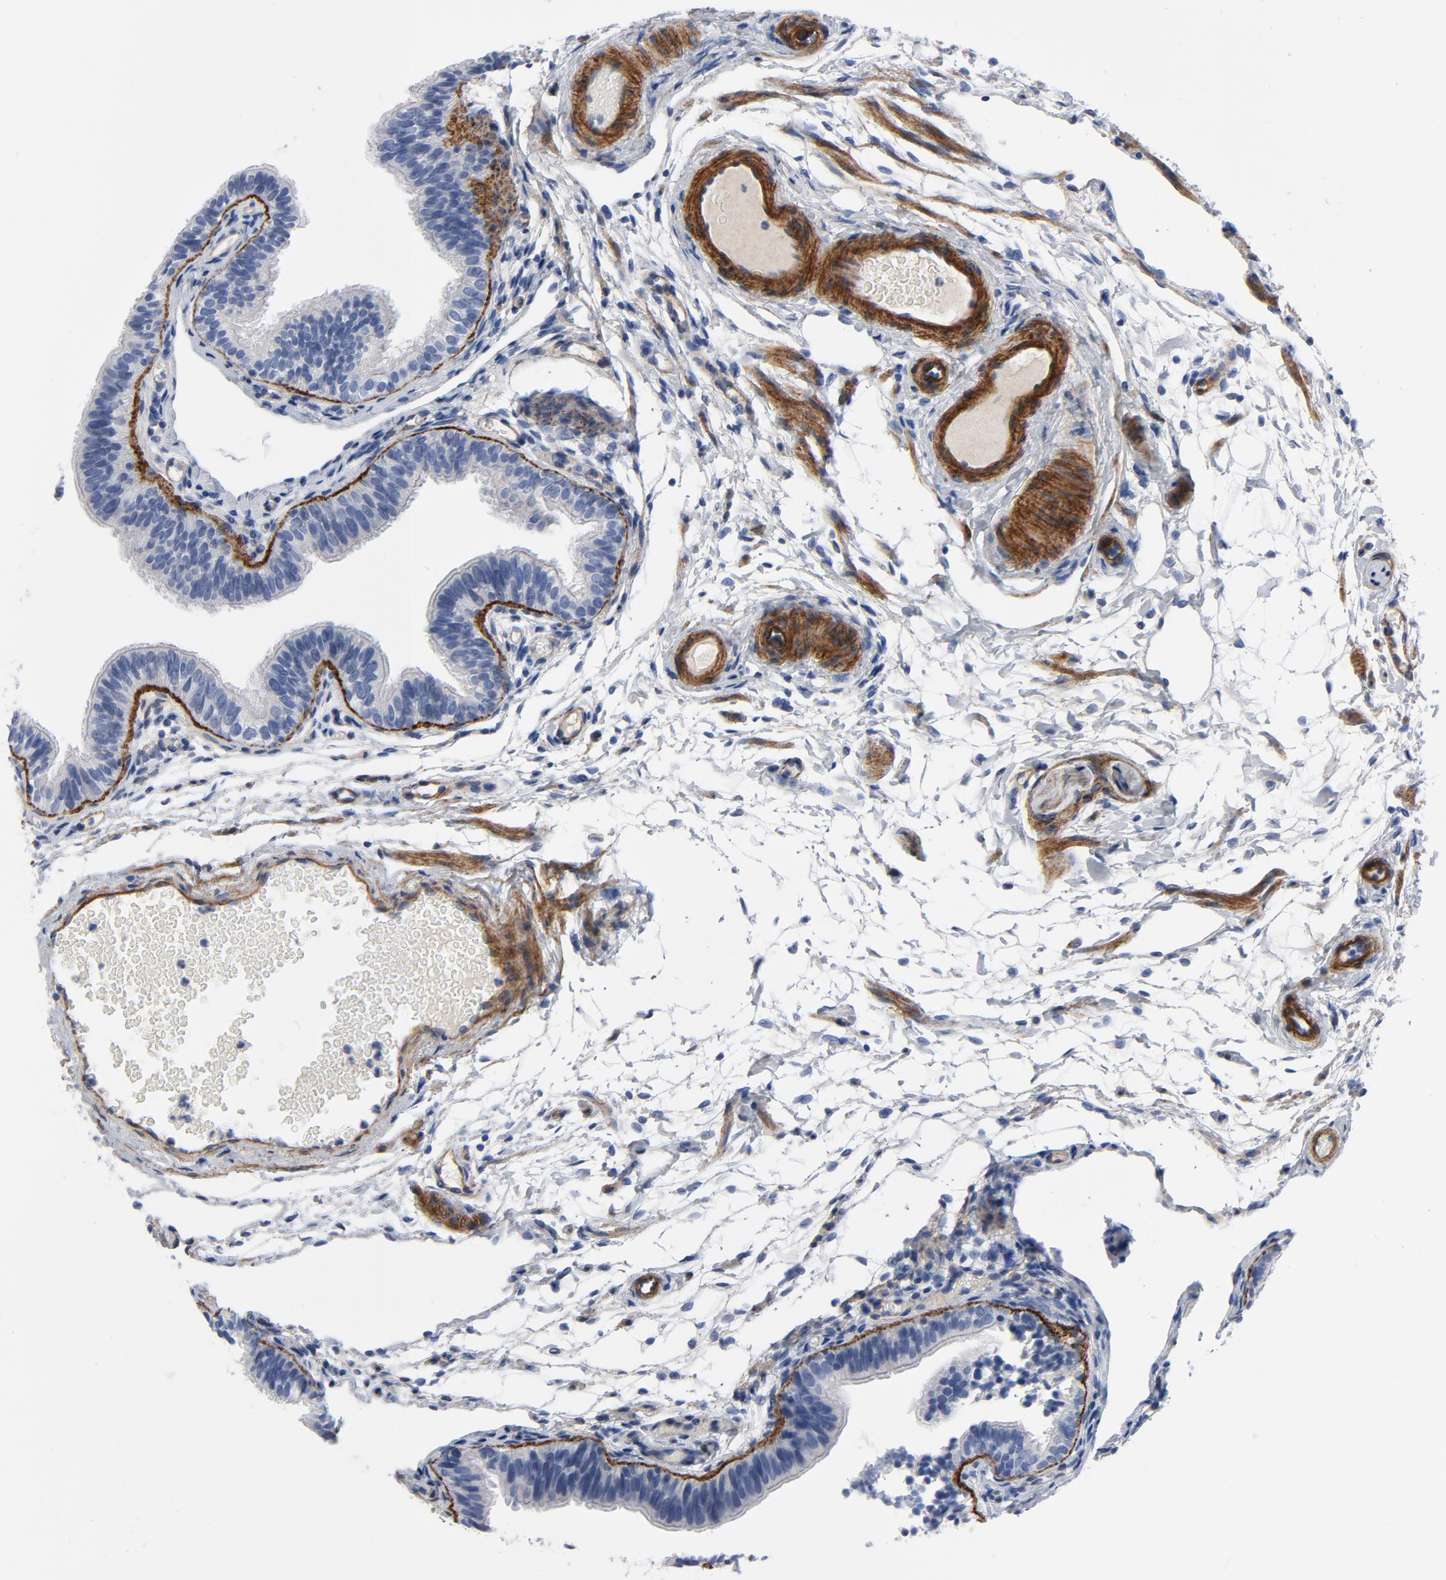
{"staining": {"intensity": "moderate", "quantity": "<25%", "location": "cytoplasmic/membranous"}, "tissue": "fallopian tube", "cell_type": "Glandular cells", "image_type": "normal", "snomed": [{"axis": "morphology", "description": "Normal tissue, NOS"}, {"axis": "morphology", "description": "Dermoid, NOS"}, {"axis": "topography", "description": "Fallopian tube"}], "caption": "DAB (3,3'-diaminobenzidine) immunohistochemical staining of unremarkable human fallopian tube reveals moderate cytoplasmic/membranous protein positivity in about <25% of glandular cells. The protein is shown in brown color, while the nuclei are stained blue.", "gene": "LAMC1", "patient": {"sex": "female", "age": 33}}